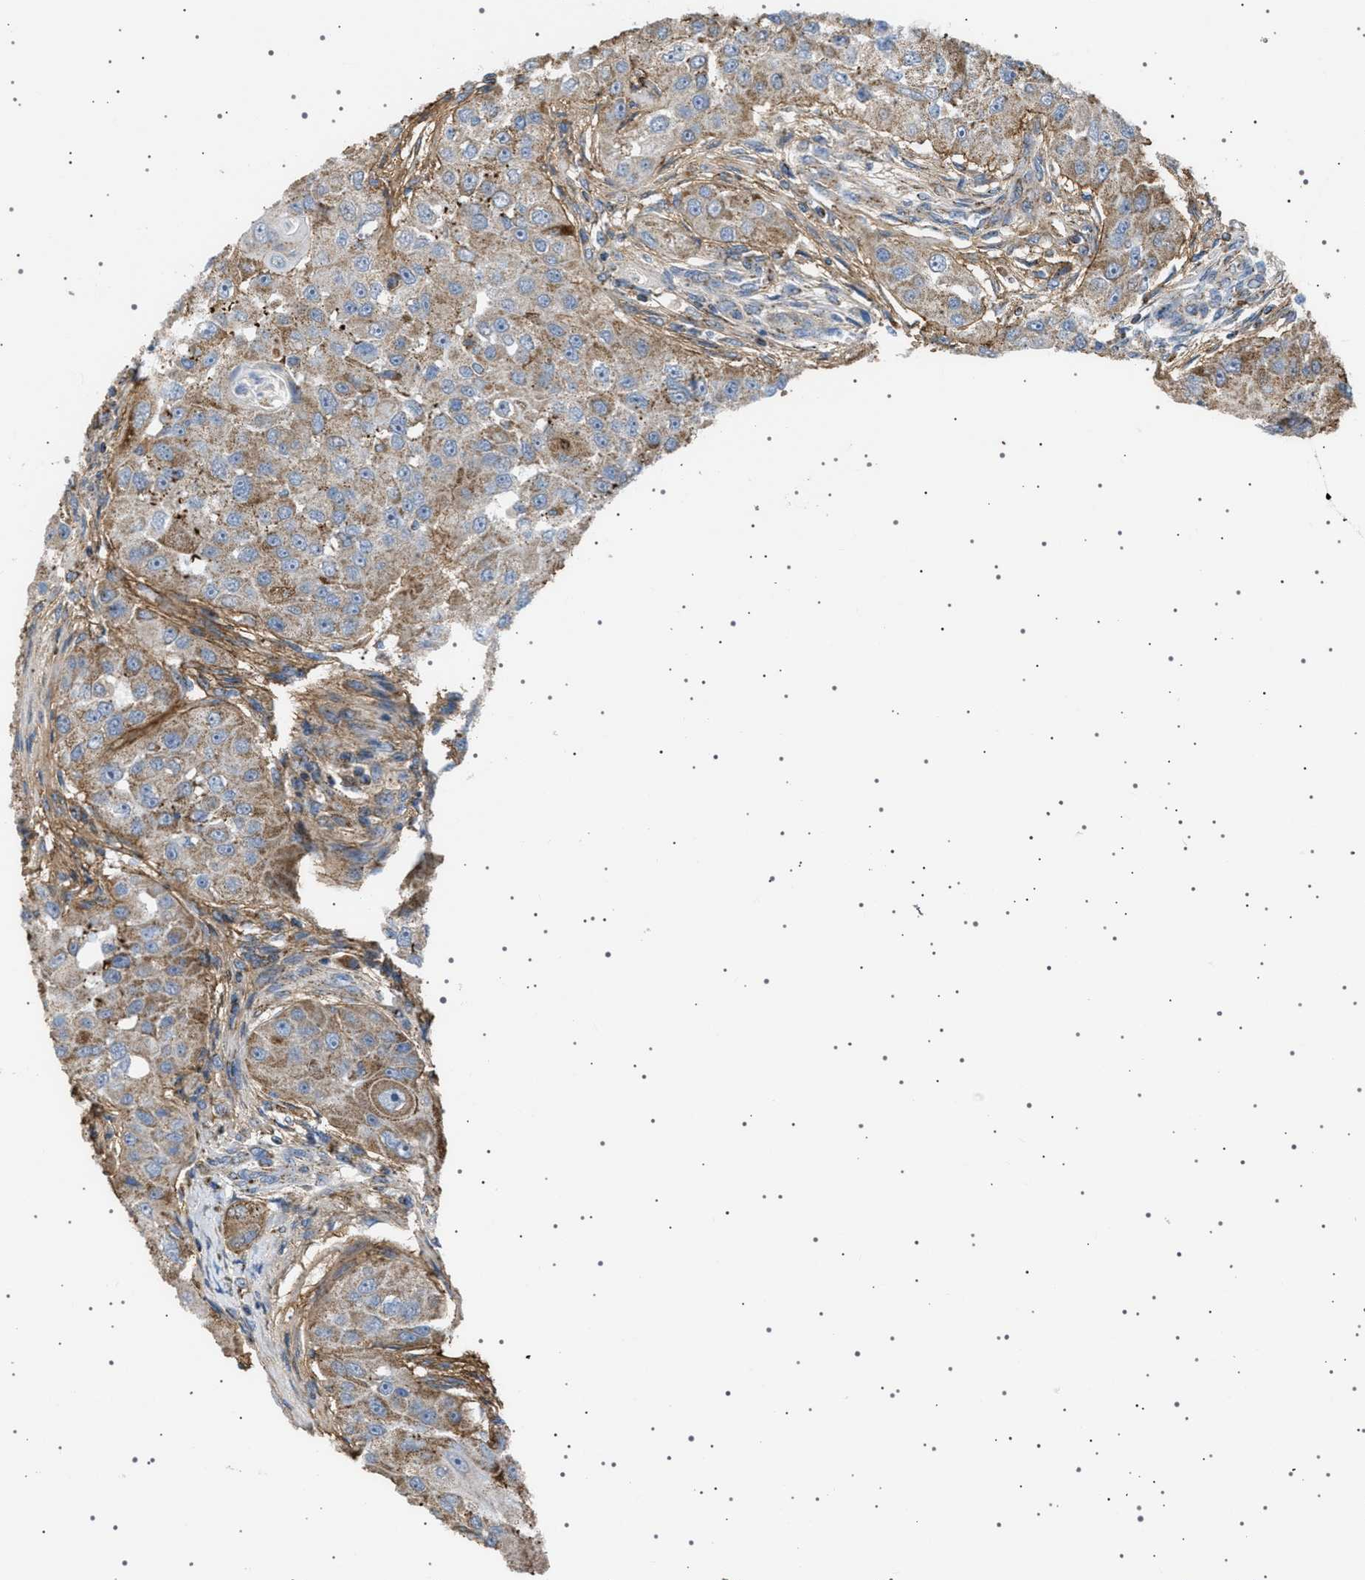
{"staining": {"intensity": "moderate", "quantity": ">75%", "location": "cytoplasmic/membranous"}, "tissue": "head and neck cancer", "cell_type": "Tumor cells", "image_type": "cancer", "snomed": [{"axis": "morphology", "description": "Normal tissue, NOS"}, {"axis": "morphology", "description": "Squamous cell carcinoma, NOS"}, {"axis": "topography", "description": "Skeletal muscle"}, {"axis": "topography", "description": "Head-Neck"}], "caption": "A high-resolution image shows immunohistochemistry (IHC) staining of squamous cell carcinoma (head and neck), which exhibits moderate cytoplasmic/membranous staining in approximately >75% of tumor cells.", "gene": "UBXN8", "patient": {"sex": "male", "age": 51}}